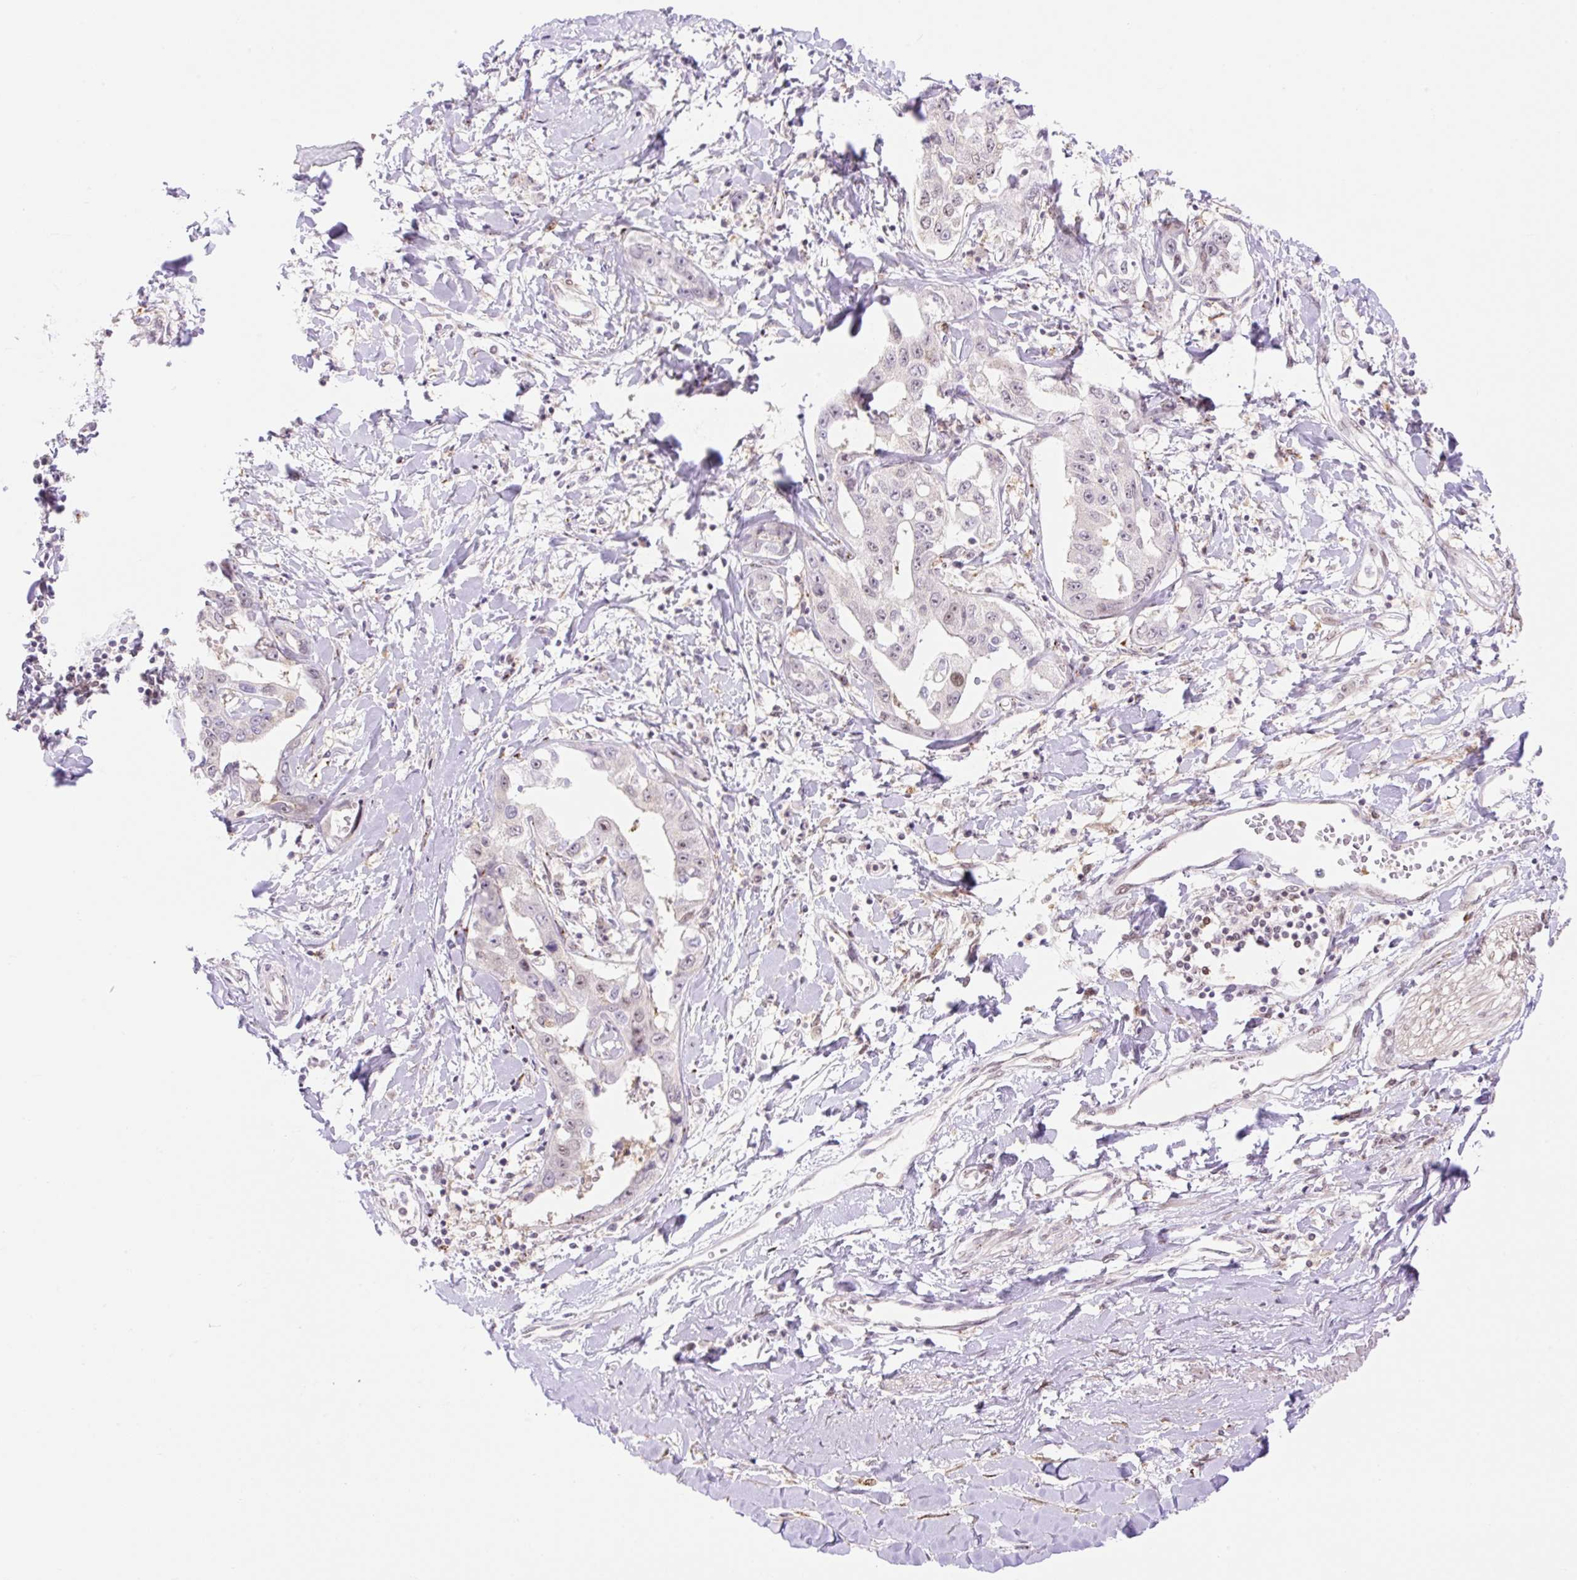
{"staining": {"intensity": "weak", "quantity": "<25%", "location": "nuclear"}, "tissue": "liver cancer", "cell_type": "Tumor cells", "image_type": "cancer", "snomed": [{"axis": "morphology", "description": "Cholangiocarcinoma"}, {"axis": "topography", "description": "Liver"}], "caption": "Liver cholangiocarcinoma was stained to show a protein in brown. There is no significant expression in tumor cells. Brightfield microscopy of immunohistochemistry stained with DAB (3,3'-diaminobenzidine) (brown) and hematoxylin (blue), captured at high magnification.", "gene": "ZFP41", "patient": {"sex": "male", "age": 59}}